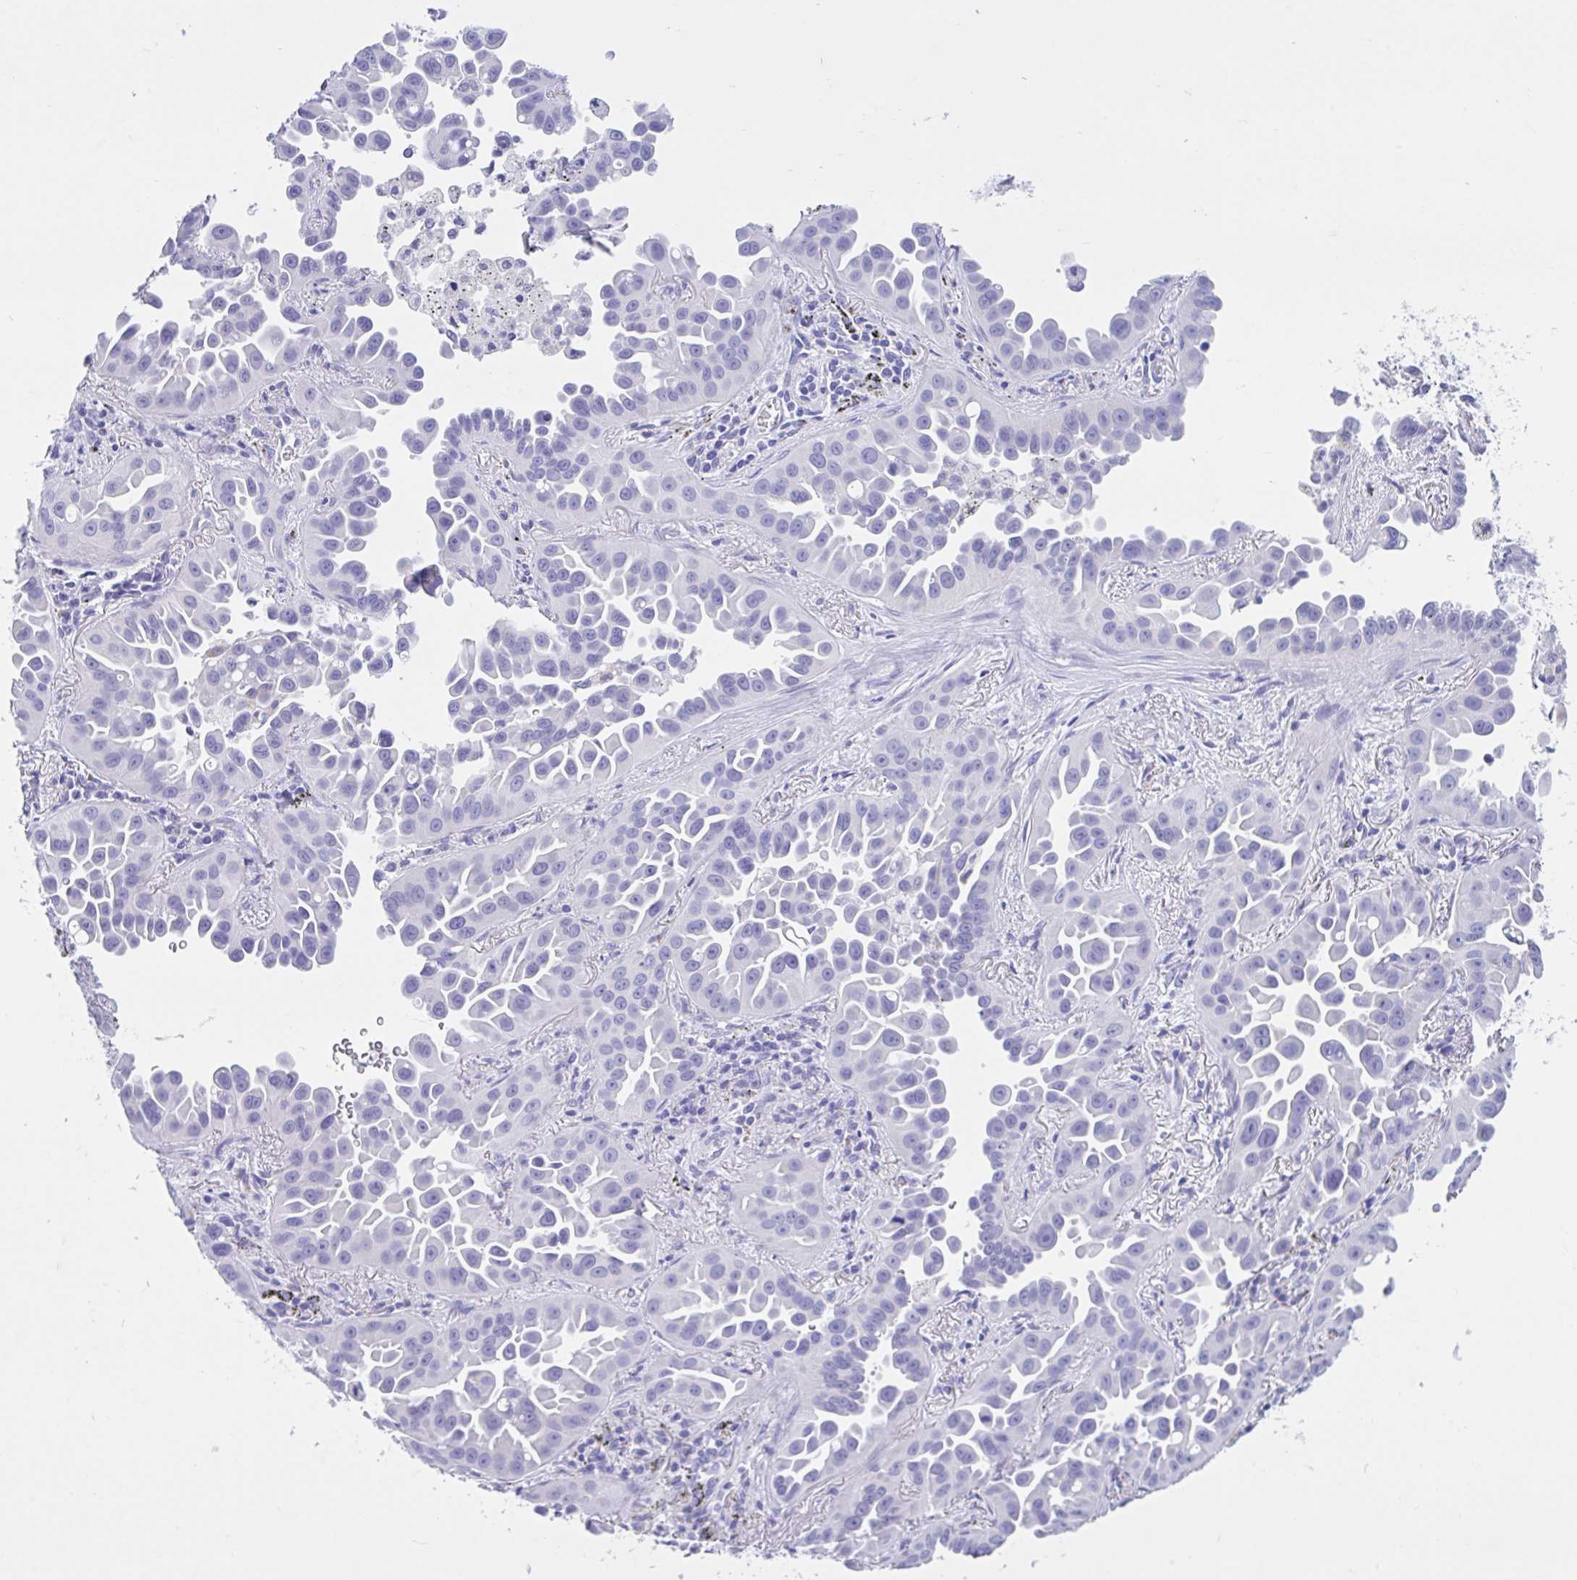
{"staining": {"intensity": "negative", "quantity": "none", "location": "none"}, "tissue": "lung cancer", "cell_type": "Tumor cells", "image_type": "cancer", "snomed": [{"axis": "morphology", "description": "Adenocarcinoma, NOS"}, {"axis": "topography", "description": "Lung"}], "caption": "Tumor cells are negative for protein expression in human lung cancer (adenocarcinoma). The staining is performed using DAB (3,3'-diaminobenzidine) brown chromogen with nuclei counter-stained in using hematoxylin.", "gene": "OR4N4", "patient": {"sex": "male", "age": 68}}